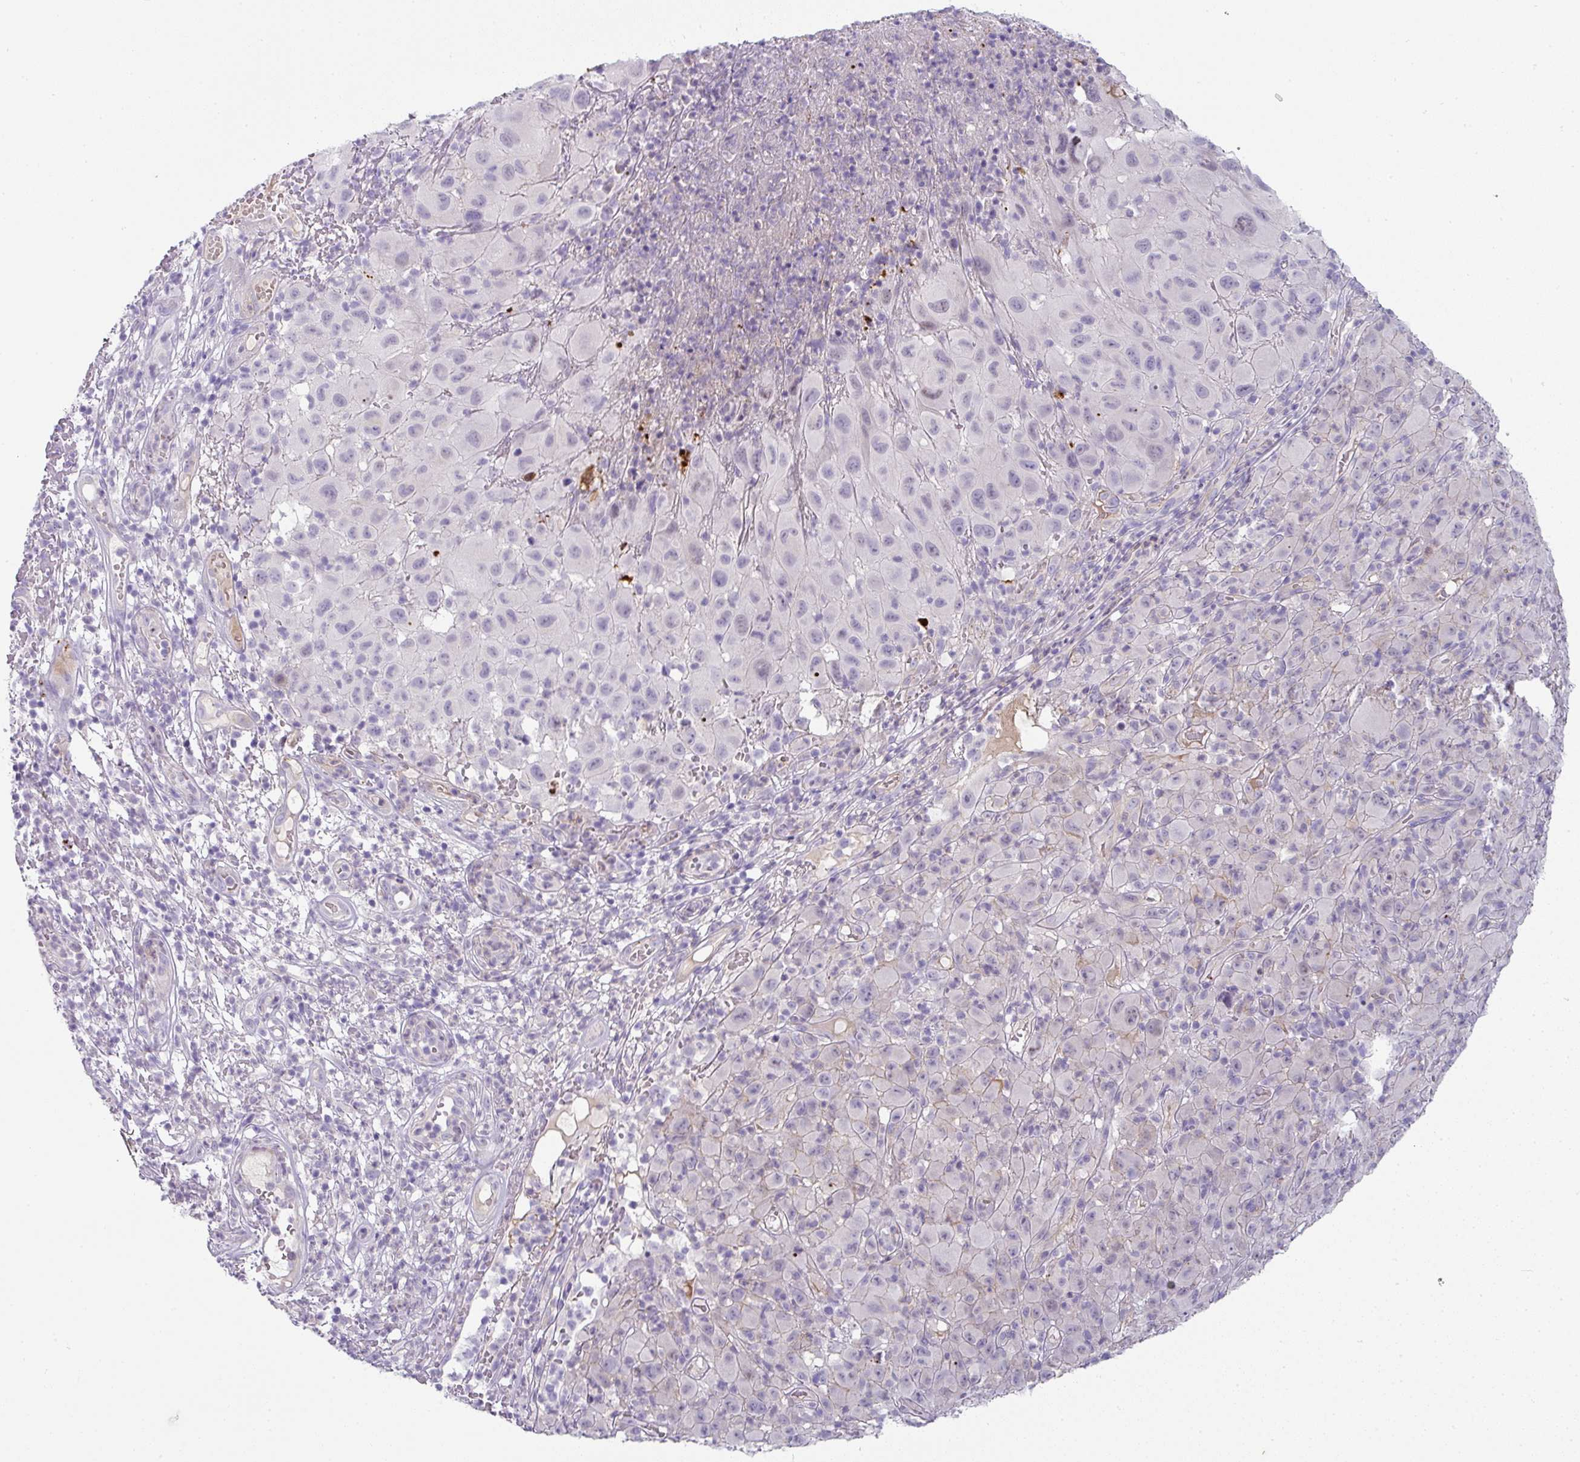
{"staining": {"intensity": "negative", "quantity": "none", "location": "none"}, "tissue": "melanoma", "cell_type": "Tumor cells", "image_type": "cancer", "snomed": [{"axis": "morphology", "description": "Malignant melanoma, NOS"}, {"axis": "topography", "description": "Skin"}], "caption": "Immunohistochemical staining of human malignant melanoma demonstrates no significant expression in tumor cells.", "gene": "OR52N1", "patient": {"sex": "male", "age": 73}}